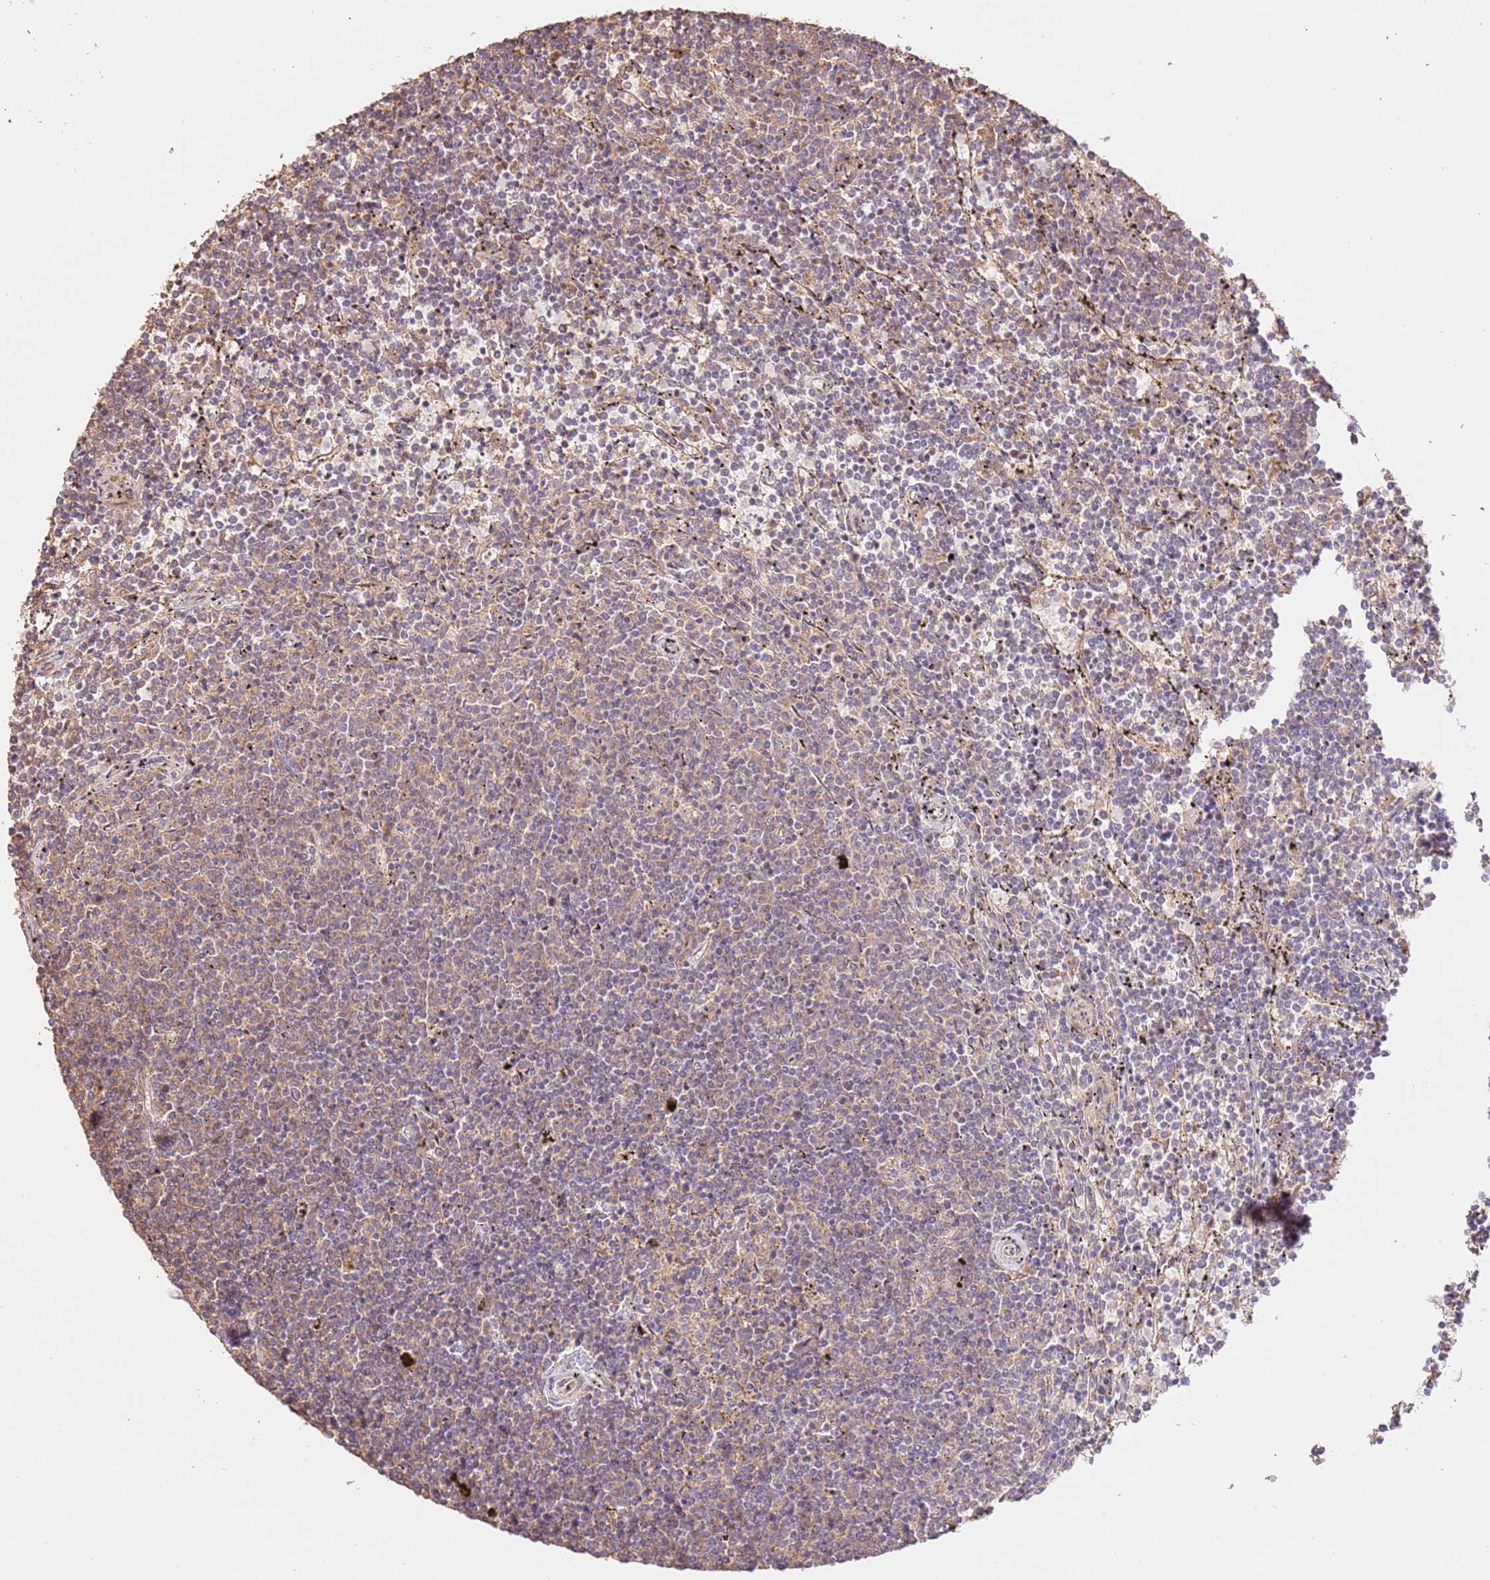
{"staining": {"intensity": "weak", "quantity": "<25%", "location": "cytoplasmic/membranous"}, "tissue": "lymphoma", "cell_type": "Tumor cells", "image_type": "cancer", "snomed": [{"axis": "morphology", "description": "Malignant lymphoma, non-Hodgkin's type, Low grade"}, {"axis": "topography", "description": "Spleen"}], "caption": "Tumor cells show no significant protein staining in lymphoma.", "gene": "CEP55", "patient": {"sex": "female", "age": 50}}